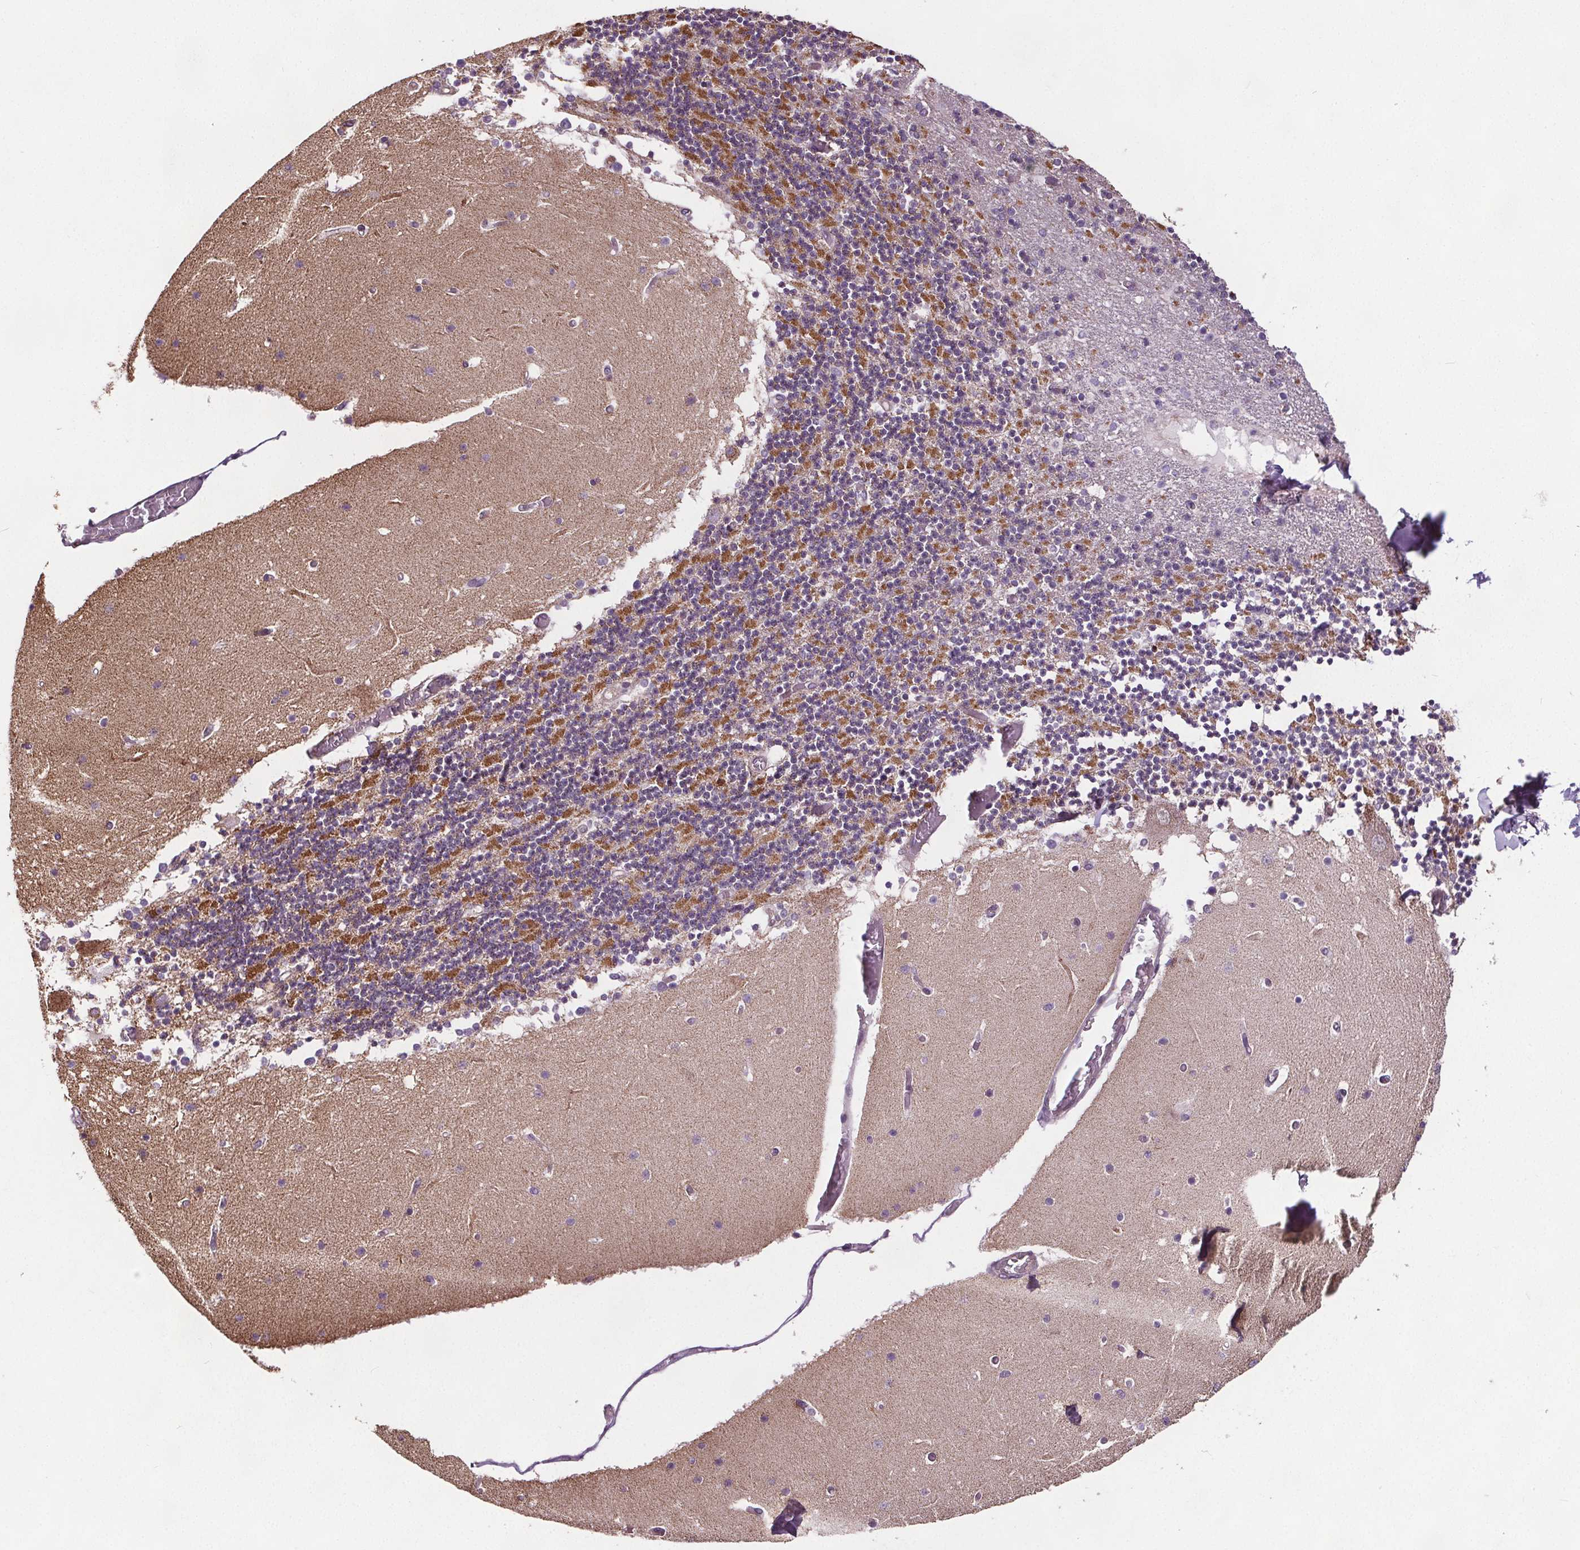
{"staining": {"intensity": "moderate", "quantity": "25%-75%", "location": "cytoplasmic/membranous"}, "tissue": "cerebellum", "cell_type": "Cells in granular layer", "image_type": "normal", "snomed": [{"axis": "morphology", "description": "Normal tissue, NOS"}, {"axis": "topography", "description": "Cerebellum"}], "caption": "Approximately 25%-75% of cells in granular layer in benign cerebellum display moderate cytoplasmic/membranous protein positivity as visualized by brown immunohistochemical staining.", "gene": "SUCLA2", "patient": {"sex": "female", "age": 28}}